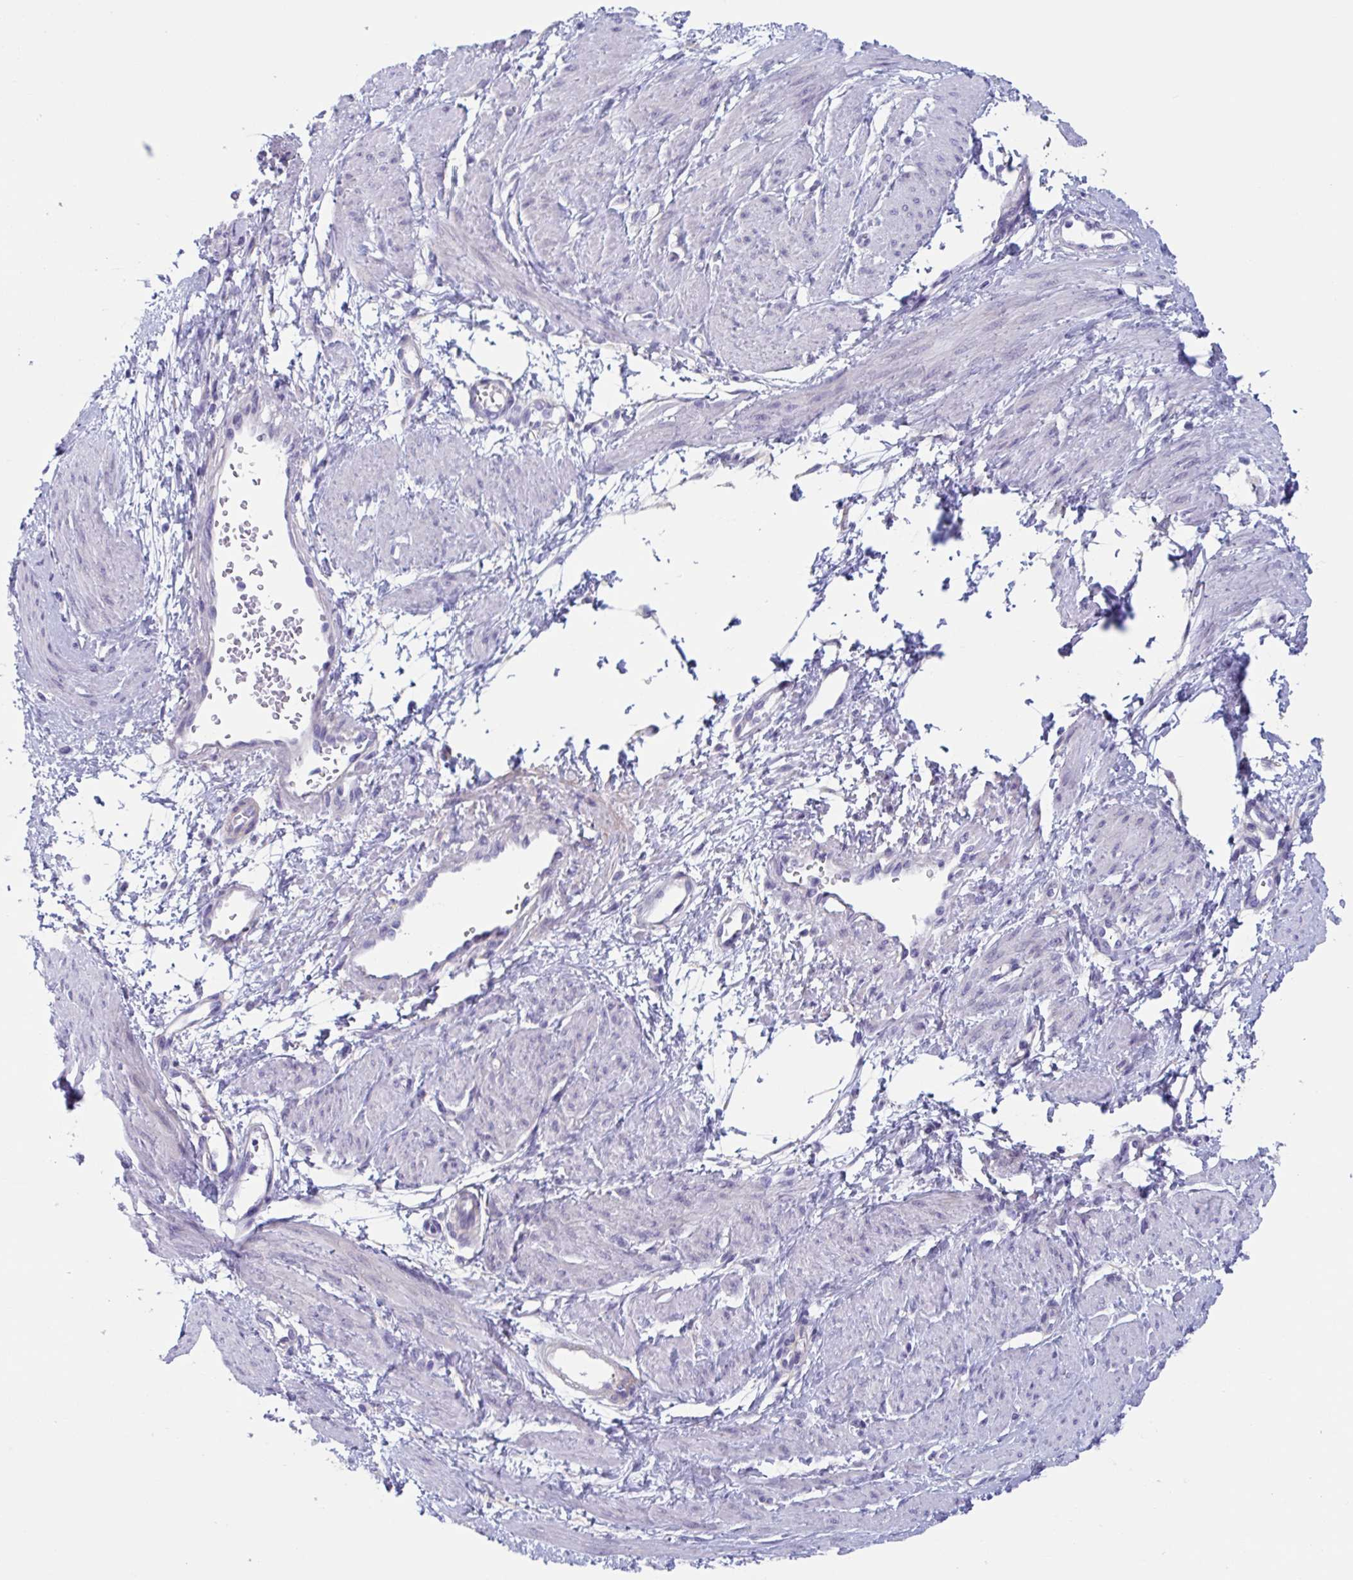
{"staining": {"intensity": "negative", "quantity": "none", "location": "none"}, "tissue": "smooth muscle", "cell_type": "Smooth muscle cells", "image_type": "normal", "snomed": [{"axis": "morphology", "description": "Normal tissue, NOS"}, {"axis": "topography", "description": "Smooth muscle"}, {"axis": "topography", "description": "Uterus"}], "caption": "There is no significant positivity in smooth muscle cells of smooth muscle. The staining was performed using DAB to visualize the protein expression in brown, while the nuclei were stained in blue with hematoxylin (Magnification: 20x).", "gene": "LPIN3", "patient": {"sex": "female", "age": 39}}